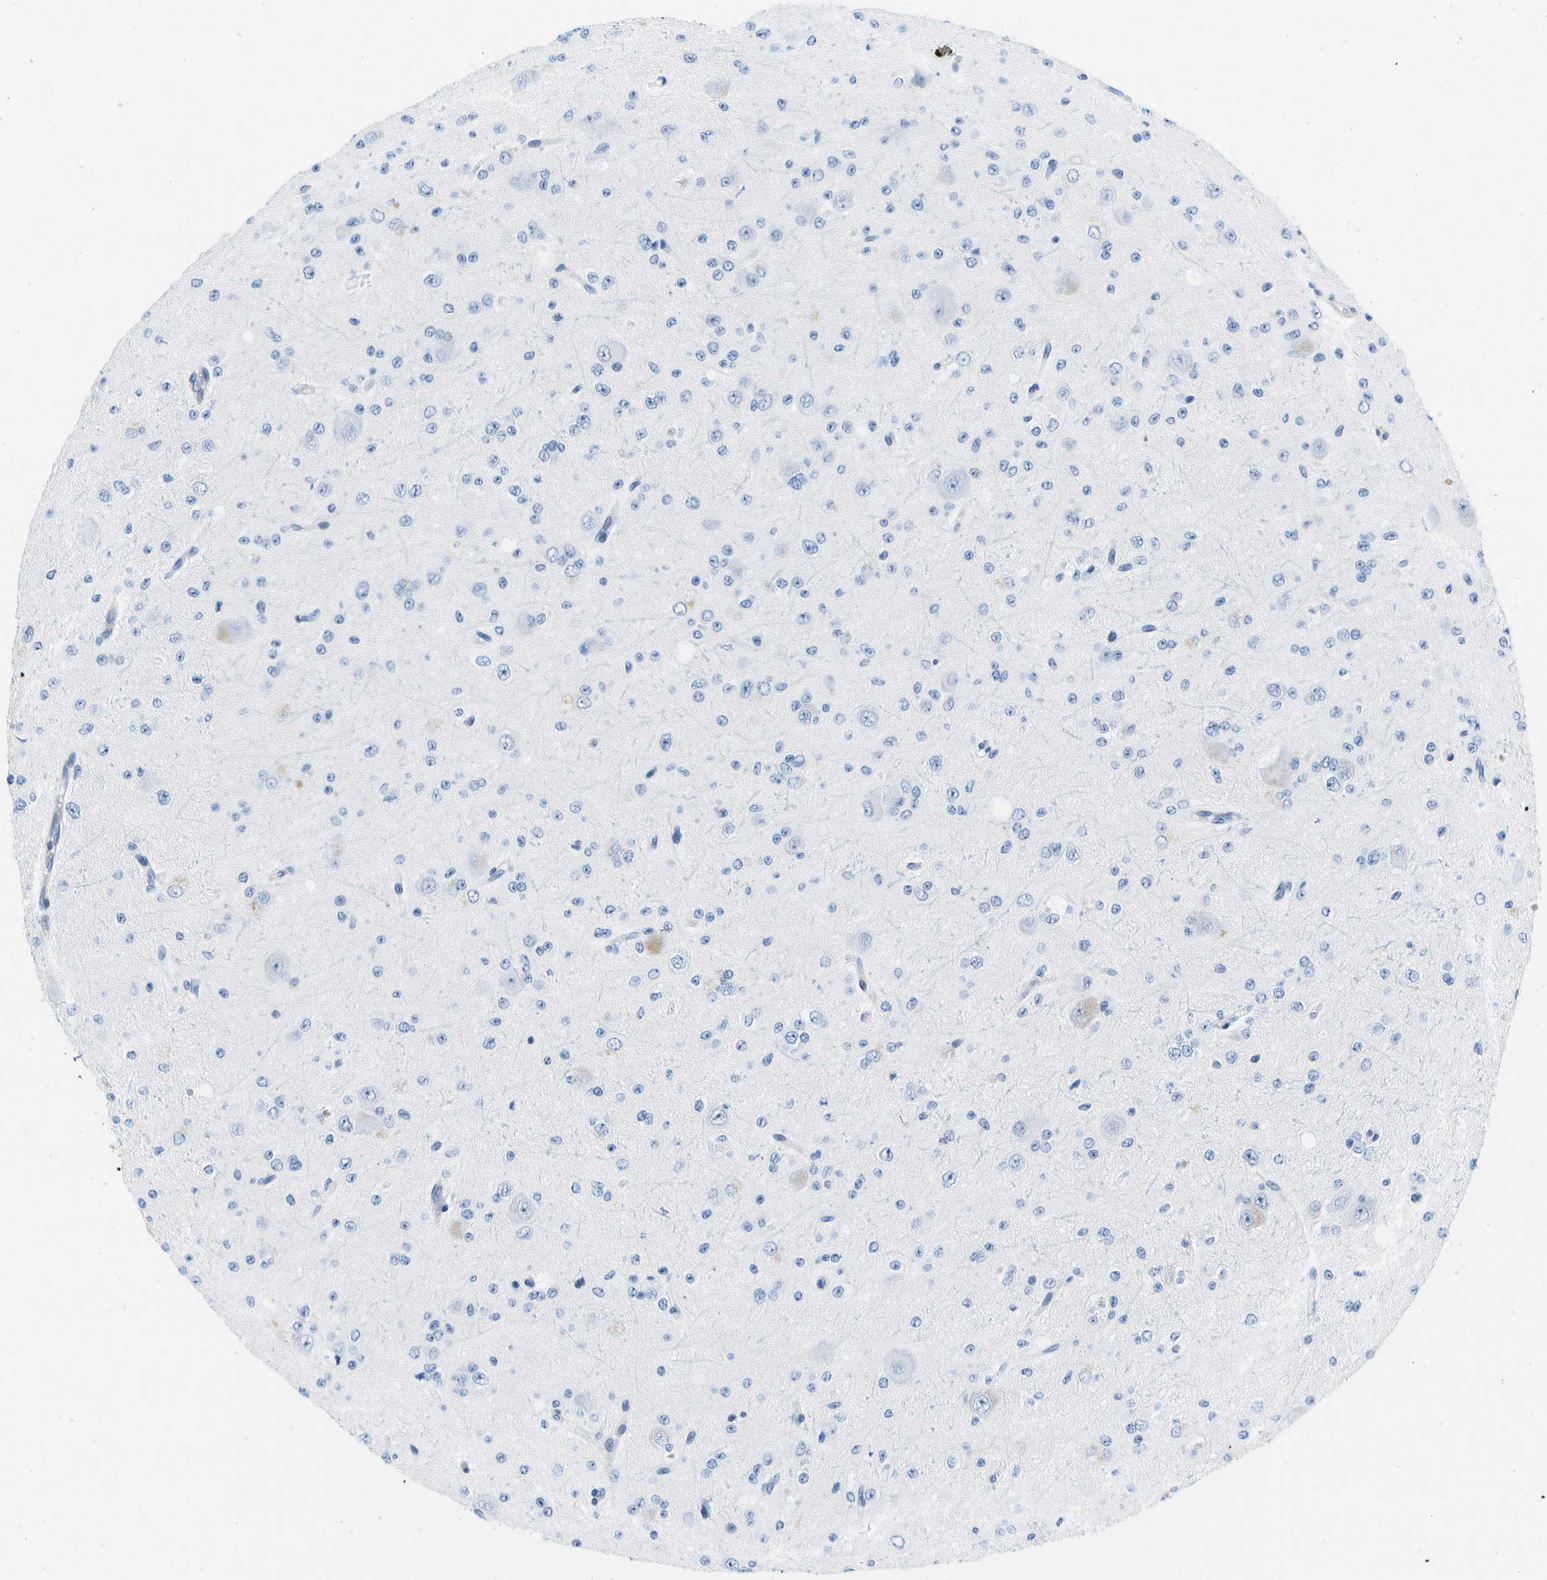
{"staining": {"intensity": "negative", "quantity": "none", "location": "none"}, "tissue": "glioma", "cell_type": "Tumor cells", "image_type": "cancer", "snomed": [{"axis": "morphology", "description": "Glioma, malignant, High grade"}, {"axis": "topography", "description": "pancreas cauda"}], "caption": "An immunohistochemistry (IHC) micrograph of glioma is shown. There is no staining in tumor cells of glioma.", "gene": "ADGRG6", "patient": {"sex": "male", "age": 60}}